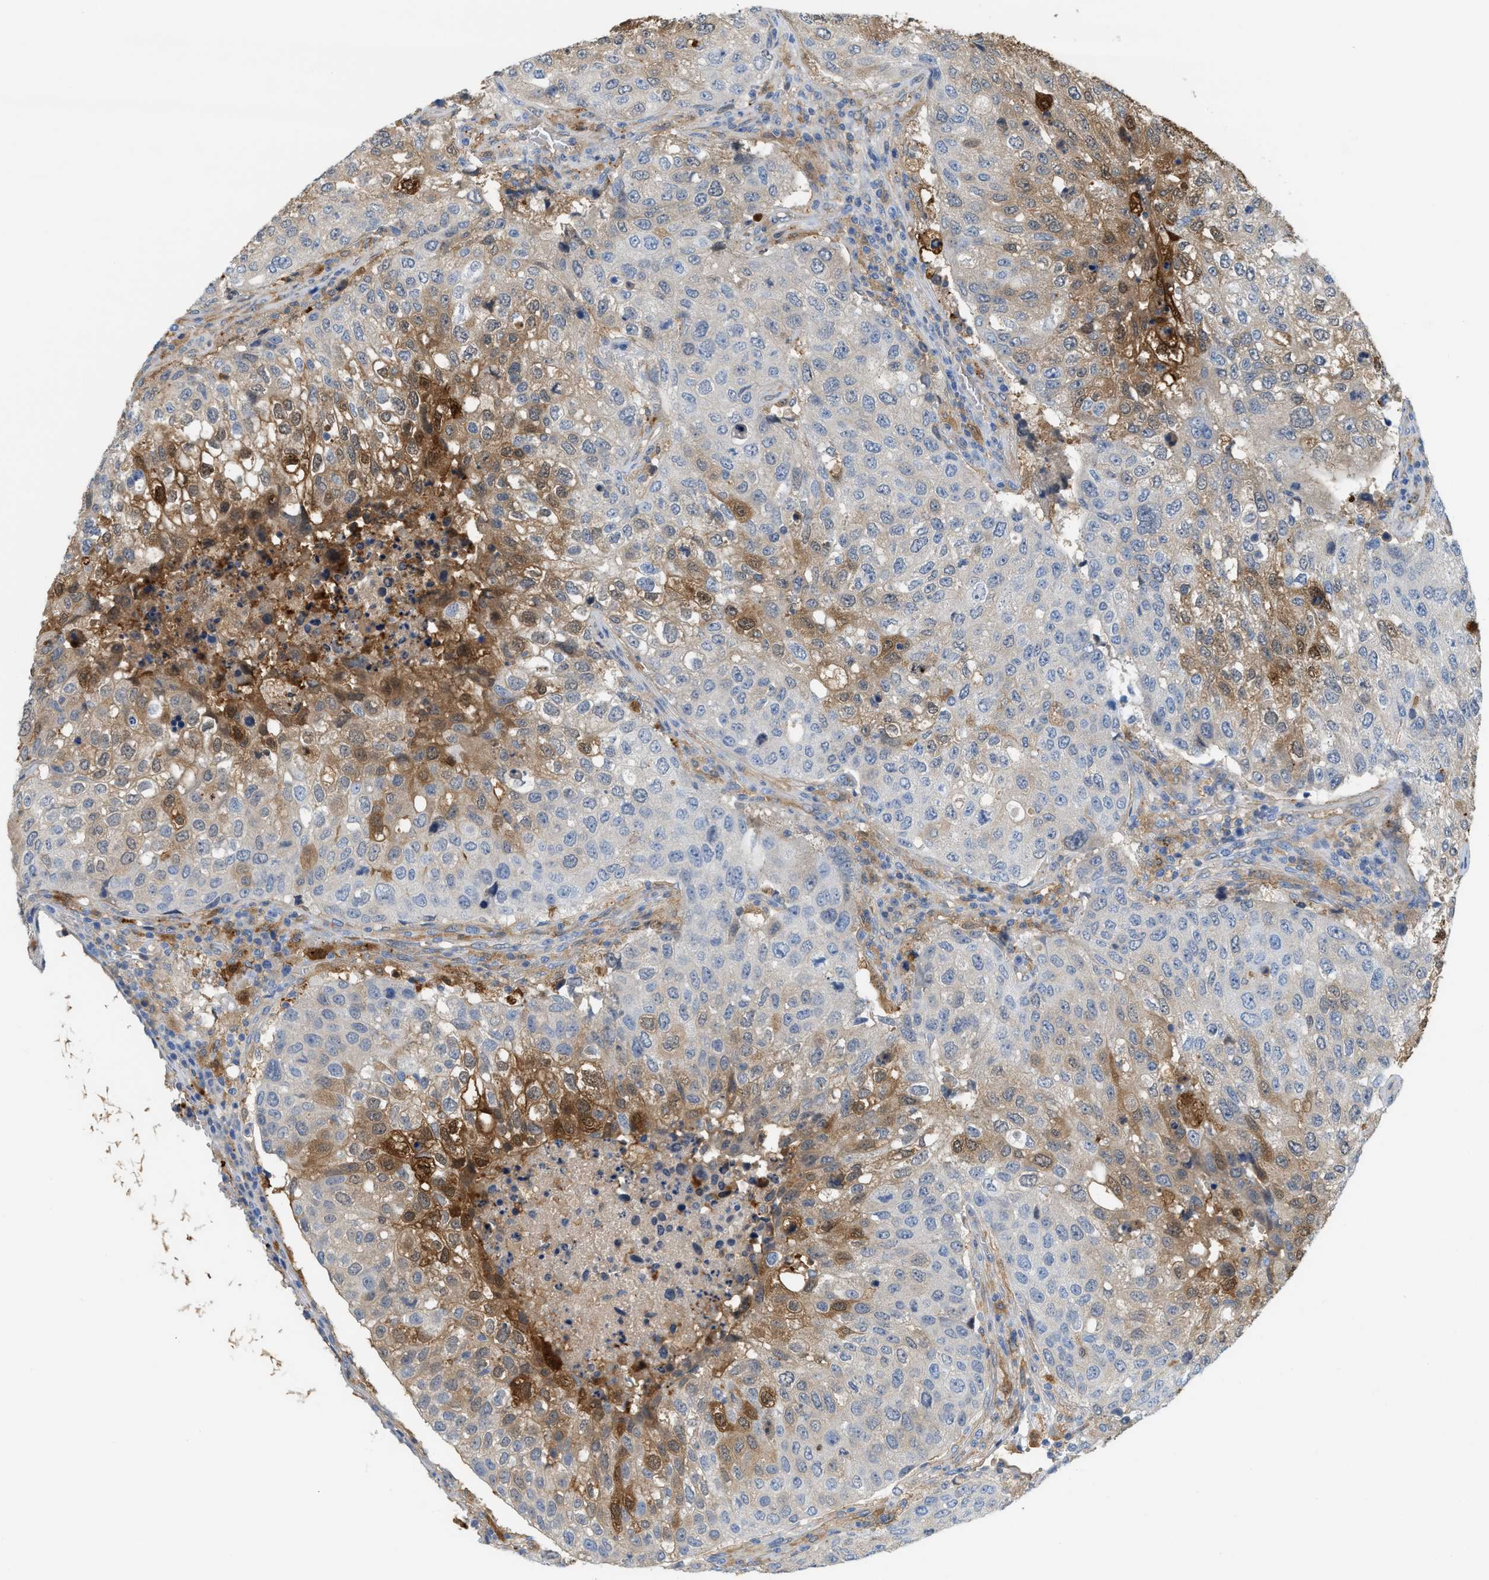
{"staining": {"intensity": "strong", "quantity": "<25%", "location": "cytoplasmic/membranous"}, "tissue": "urothelial cancer", "cell_type": "Tumor cells", "image_type": "cancer", "snomed": [{"axis": "morphology", "description": "Urothelial carcinoma, High grade"}, {"axis": "topography", "description": "Lymph node"}, {"axis": "topography", "description": "Urinary bladder"}], "caption": "High-magnification brightfield microscopy of urothelial cancer stained with DAB (brown) and counterstained with hematoxylin (blue). tumor cells exhibit strong cytoplasmic/membranous positivity is appreciated in about<25% of cells. (IHC, brightfield microscopy, high magnification).", "gene": "CSTB", "patient": {"sex": "male", "age": 51}}